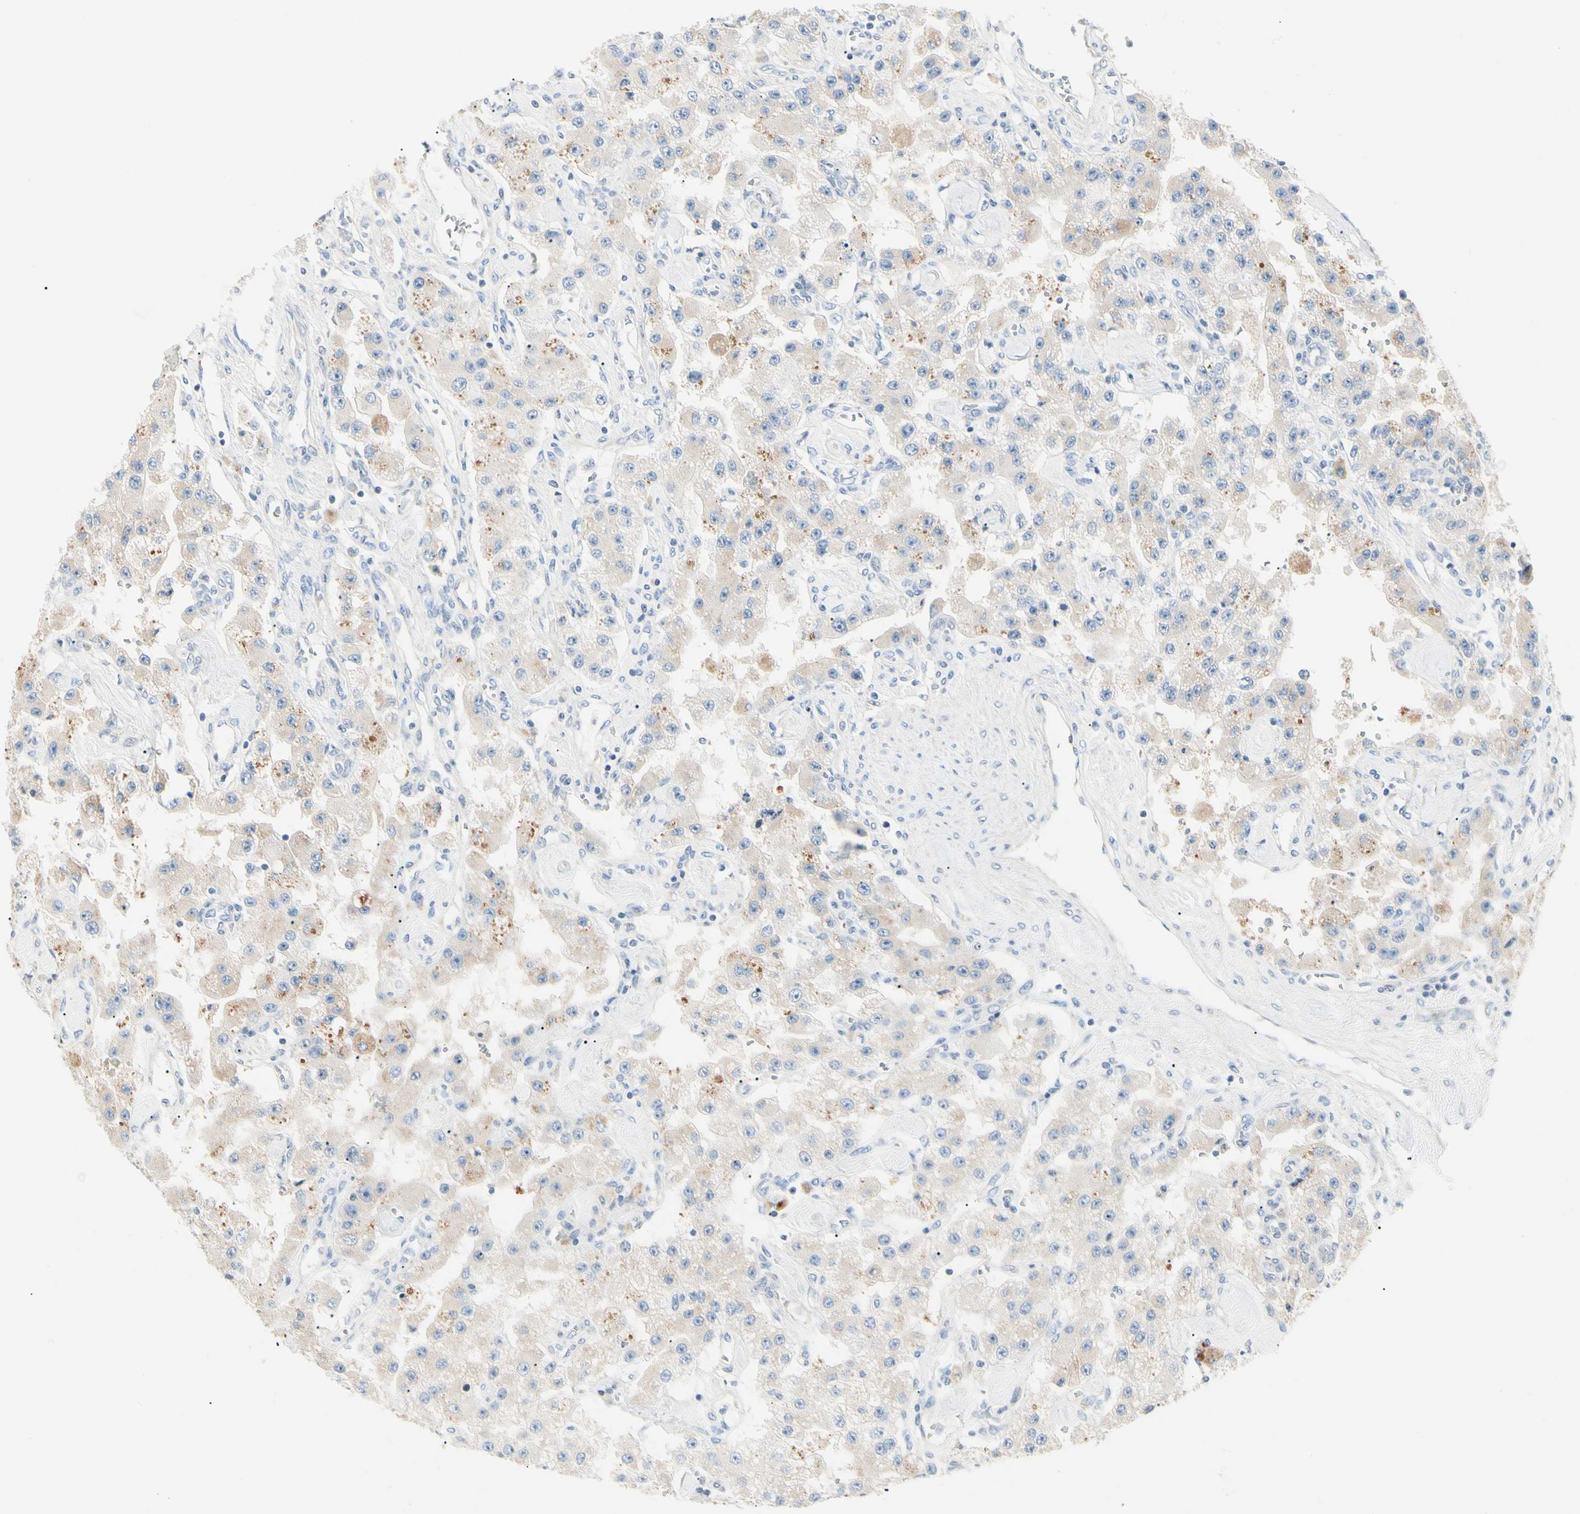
{"staining": {"intensity": "weak", "quantity": "25%-75%", "location": "cytoplasmic/membranous"}, "tissue": "carcinoid", "cell_type": "Tumor cells", "image_type": "cancer", "snomed": [{"axis": "morphology", "description": "Carcinoid, malignant, NOS"}, {"axis": "topography", "description": "Pancreas"}], "caption": "Weak cytoplasmic/membranous staining for a protein is appreciated in about 25%-75% of tumor cells of malignant carcinoid using immunohistochemistry (IHC).", "gene": "ALDH18A1", "patient": {"sex": "male", "age": 41}}